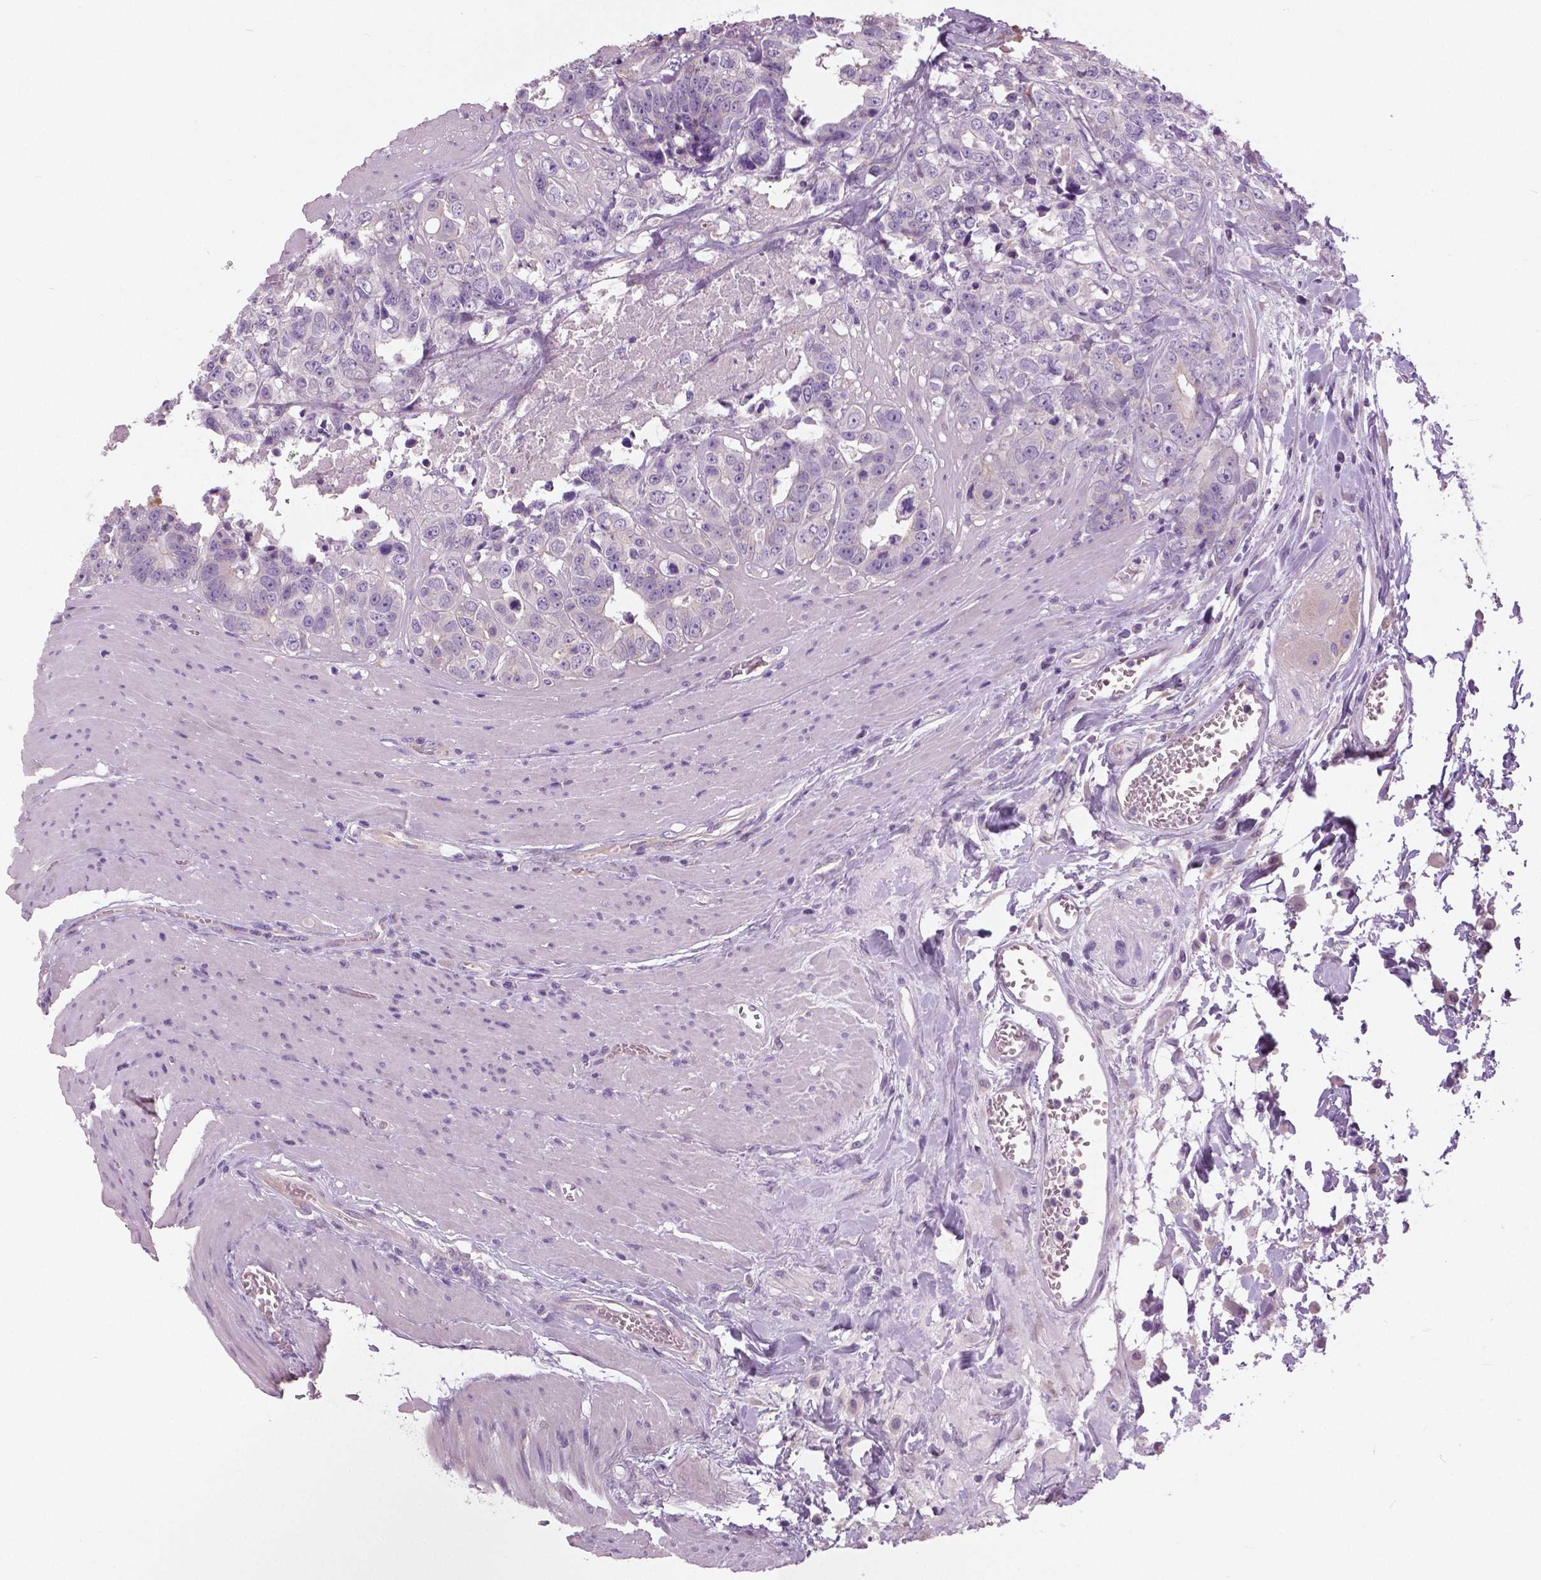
{"staining": {"intensity": "negative", "quantity": "none", "location": "none"}, "tissue": "colorectal cancer", "cell_type": "Tumor cells", "image_type": "cancer", "snomed": [{"axis": "morphology", "description": "Adenocarcinoma, NOS"}, {"axis": "topography", "description": "Rectum"}], "caption": "This is a micrograph of immunohistochemistry staining of colorectal cancer, which shows no positivity in tumor cells.", "gene": "SERPINI1", "patient": {"sex": "female", "age": 62}}